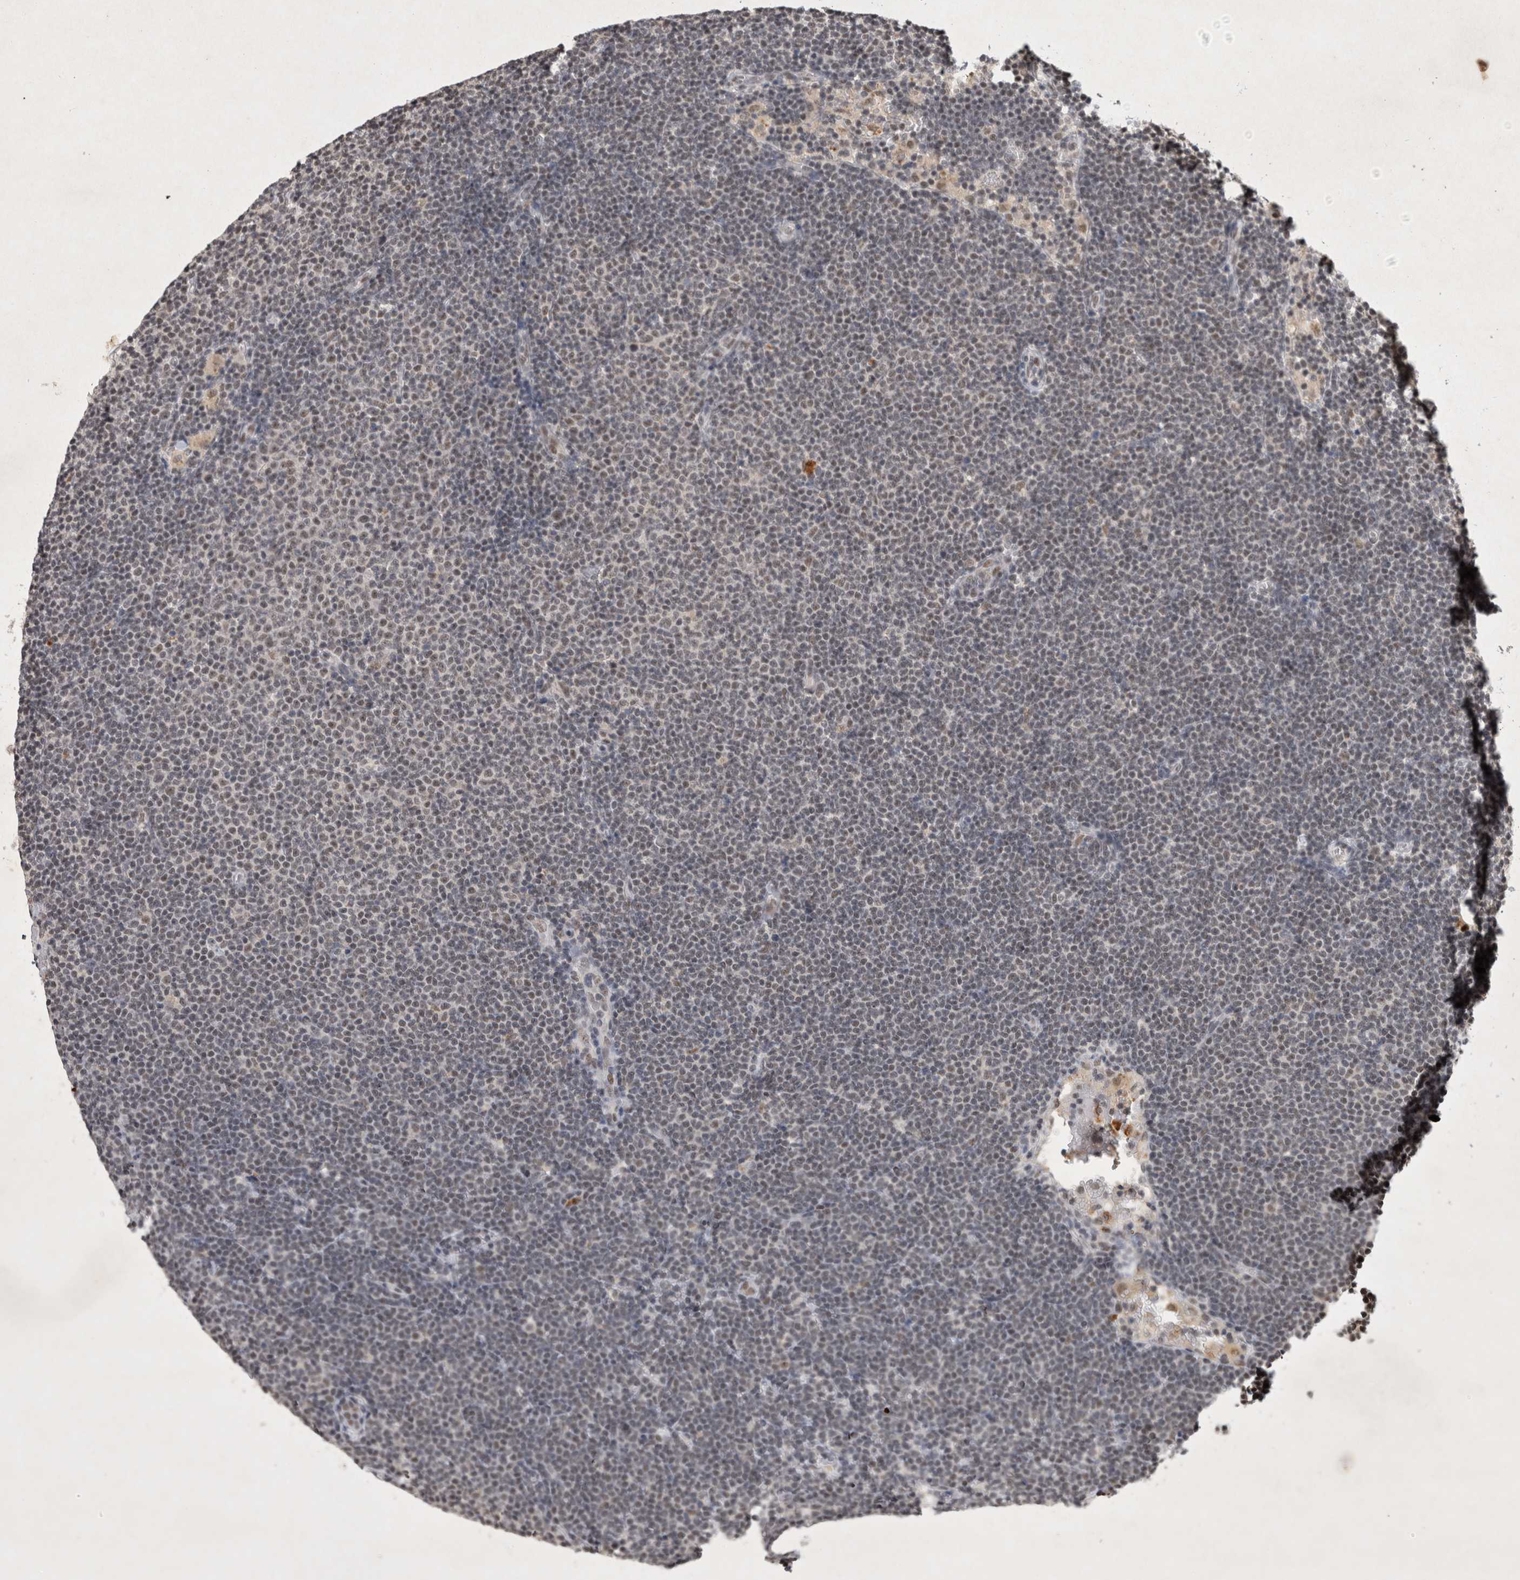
{"staining": {"intensity": "negative", "quantity": "none", "location": "none"}, "tissue": "lymphoma", "cell_type": "Tumor cells", "image_type": "cancer", "snomed": [{"axis": "morphology", "description": "Malignant lymphoma, non-Hodgkin's type, Low grade"}, {"axis": "topography", "description": "Lymph node"}], "caption": "This is a micrograph of immunohistochemistry staining of low-grade malignant lymphoma, non-Hodgkin's type, which shows no expression in tumor cells. Nuclei are stained in blue.", "gene": "XRCC5", "patient": {"sex": "female", "age": 53}}